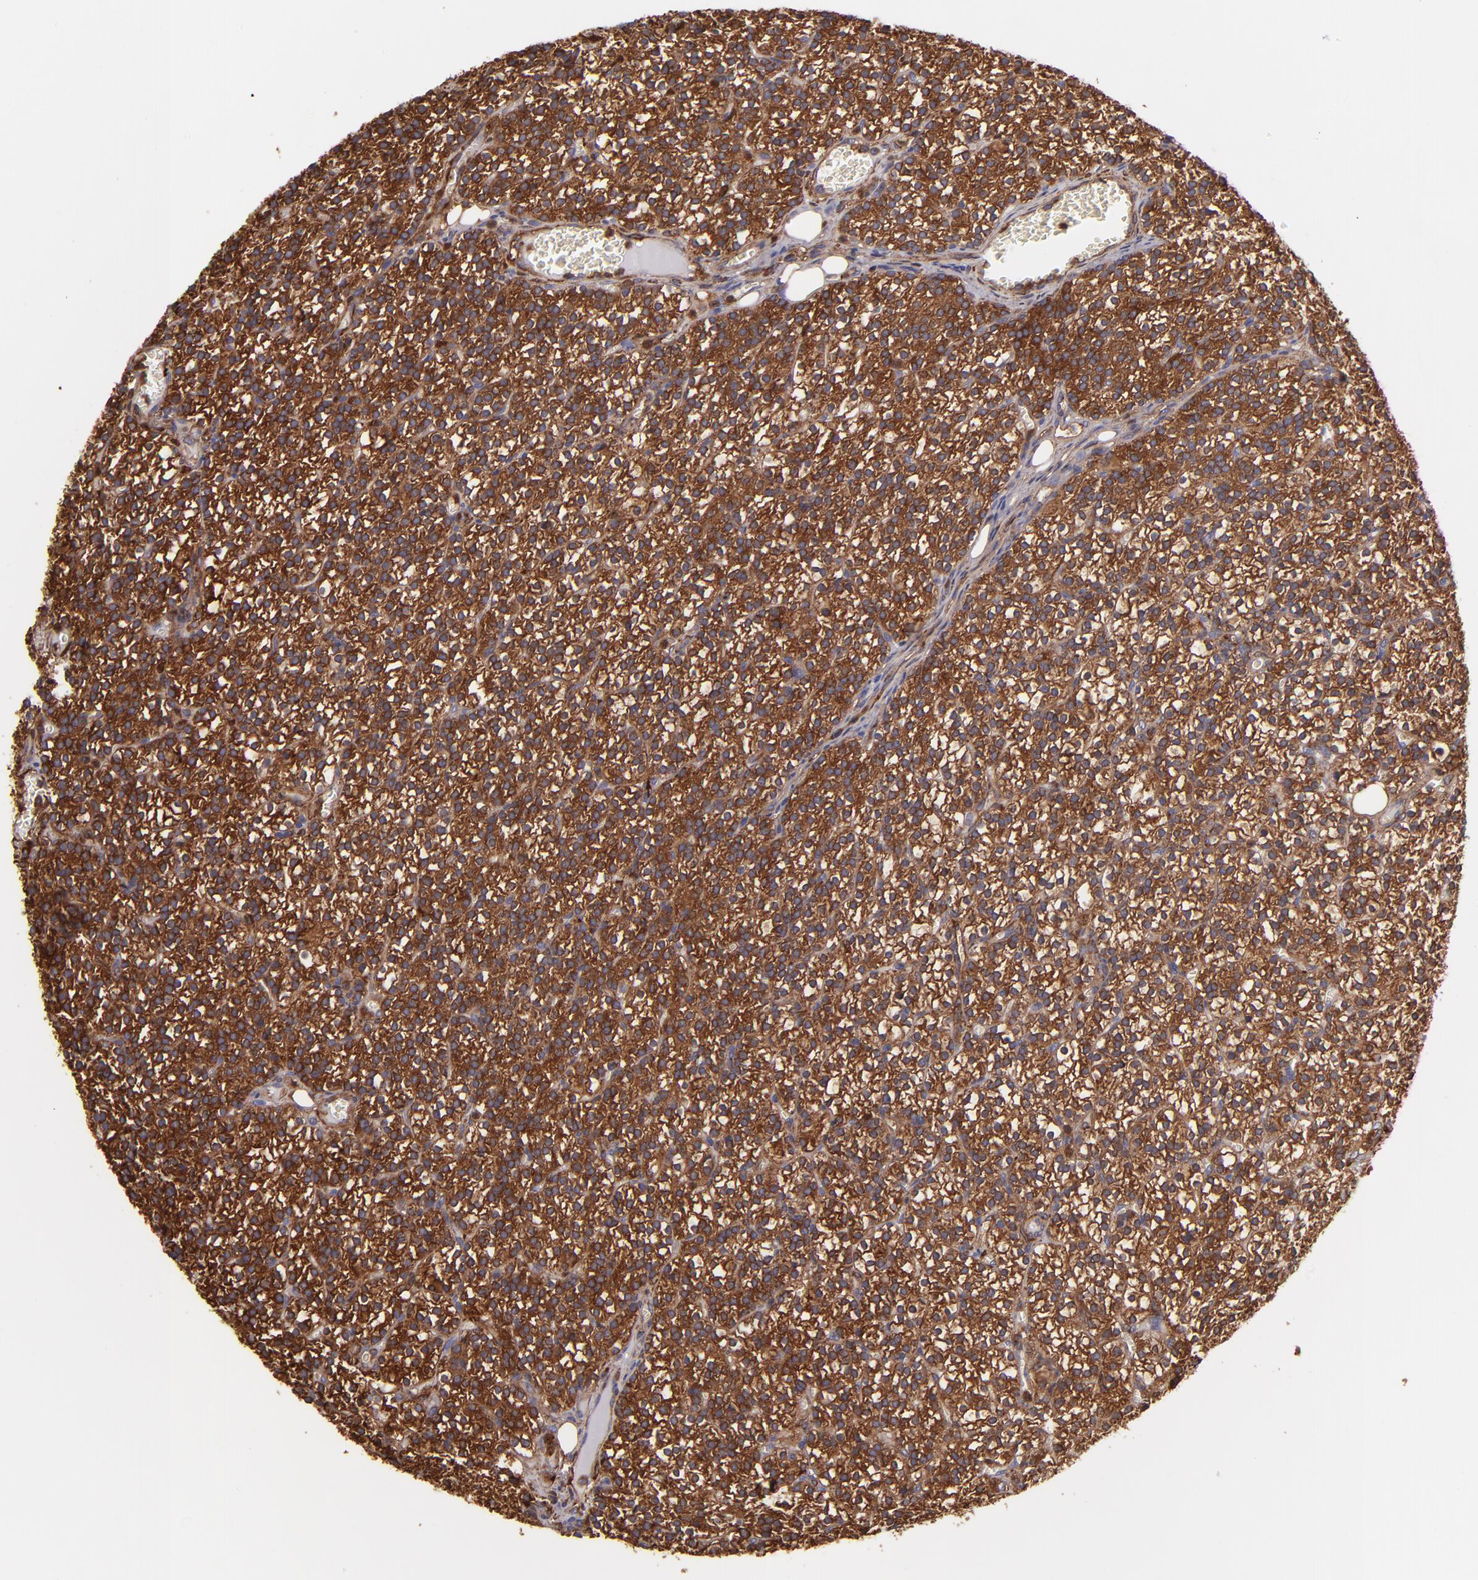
{"staining": {"intensity": "strong", "quantity": ">75%", "location": "cytoplasmic/membranous"}, "tissue": "parathyroid gland", "cell_type": "Glandular cells", "image_type": "normal", "snomed": [{"axis": "morphology", "description": "Normal tissue, NOS"}, {"axis": "topography", "description": "Parathyroid gland"}], "caption": "Protein expression analysis of benign human parathyroid gland reveals strong cytoplasmic/membranous positivity in approximately >75% of glandular cells.", "gene": "VCL", "patient": {"sex": "female", "age": 17}}